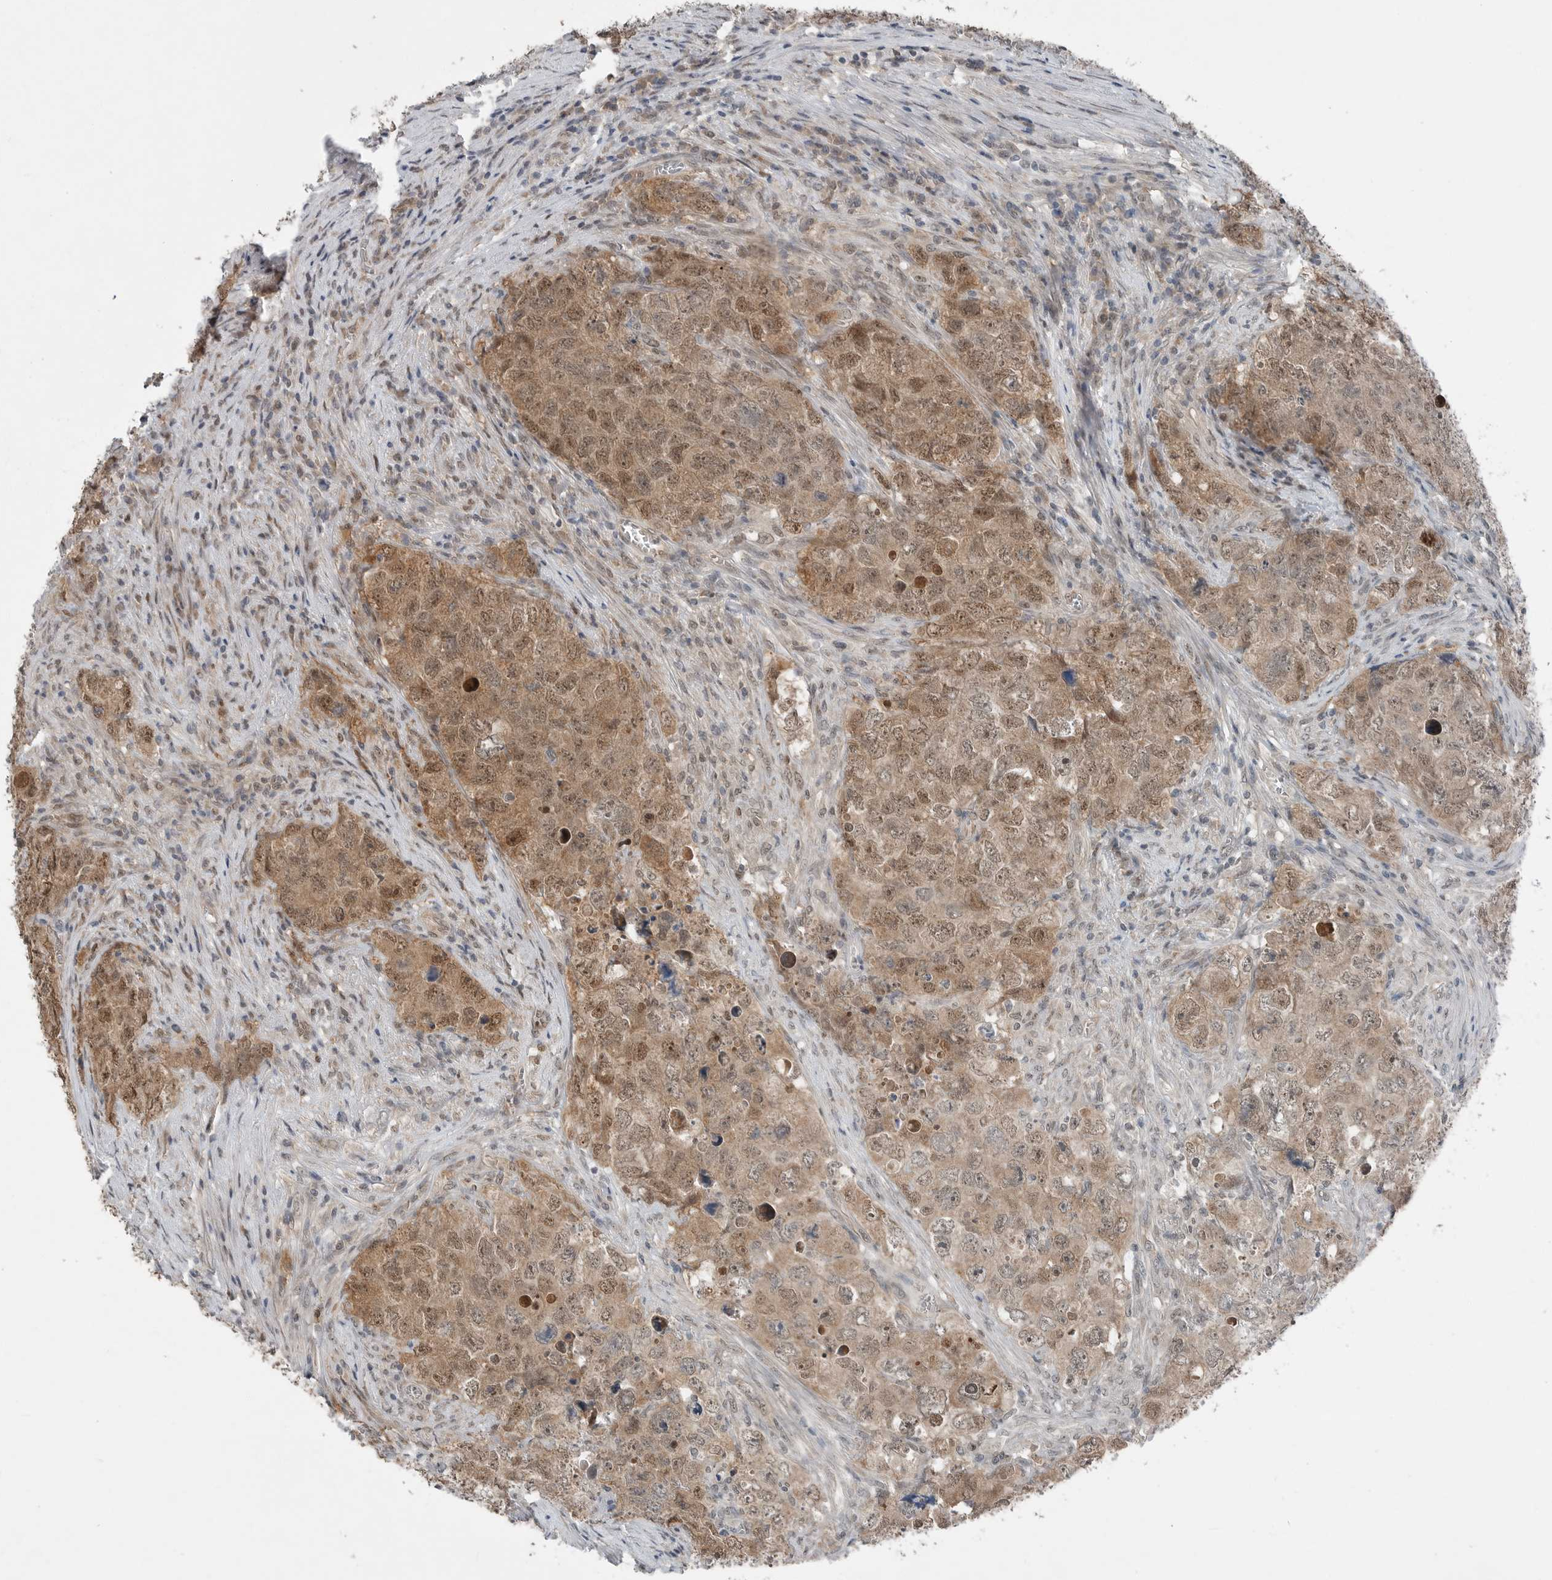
{"staining": {"intensity": "moderate", "quantity": ">75%", "location": "cytoplasmic/membranous,nuclear"}, "tissue": "testis cancer", "cell_type": "Tumor cells", "image_type": "cancer", "snomed": [{"axis": "morphology", "description": "Seminoma, NOS"}, {"axis": "morphology", "description": "Carcinoma, Embryonal, NOS"}, {"axis": "topography", "description": "Testis"}], "caption": "Immunohistochemistry micrograph of human seminoma (testis) stained for a protein (brown), which demonstrates medium levels of moderate cytoplasmic/membranous and nuclear expression in approximately >75% of tumor cells.", "gene": "MFAP3L", "patient": {"sex": "male", "age": 43}}